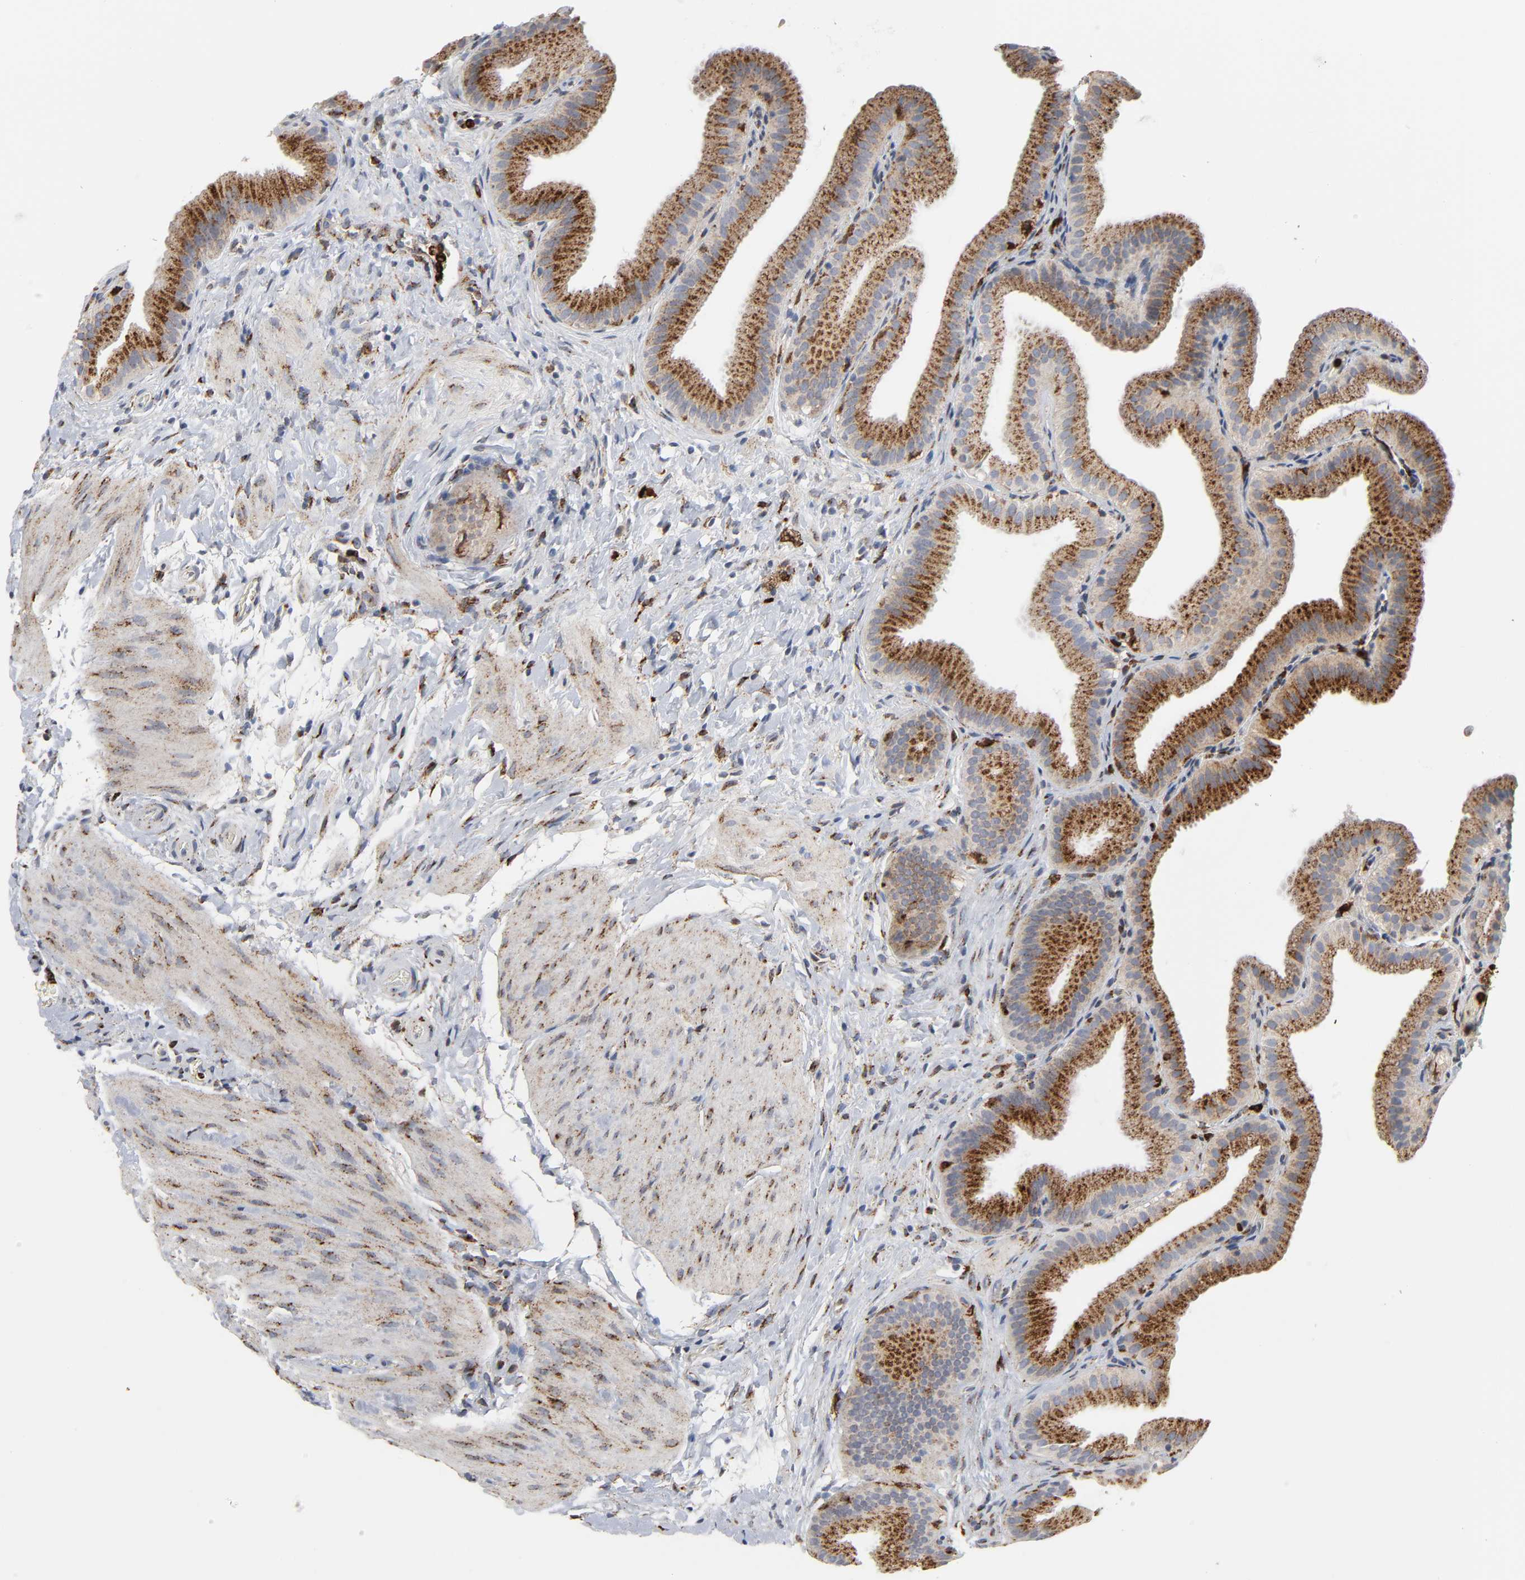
{"staining": {"intensity": "strong", "quantity": ">75%", "location": "cytoplasmic/membranous"}, "tissue": "gallbladder", "cell_type": "Glandular cells", "image_type": "normal", "snomed": [{"axis": "morphology", "description": "Normal tissue, NOS"}, {"axis": "topography", "description": "Gallbladder"}], "caption": "Immunohistochemical staining of normal human gallbladder reveals strong cytoplasmic/membranous protein expression in about >75% of glandular cells. (Stains: DAB (3,3'-diaminobenzidine) in brown, nuclei in blue, Microscopy: brightfield microscopy at high magnification).", "gene": "PSAP", "patient": {"sex": "female", "age": 63}}